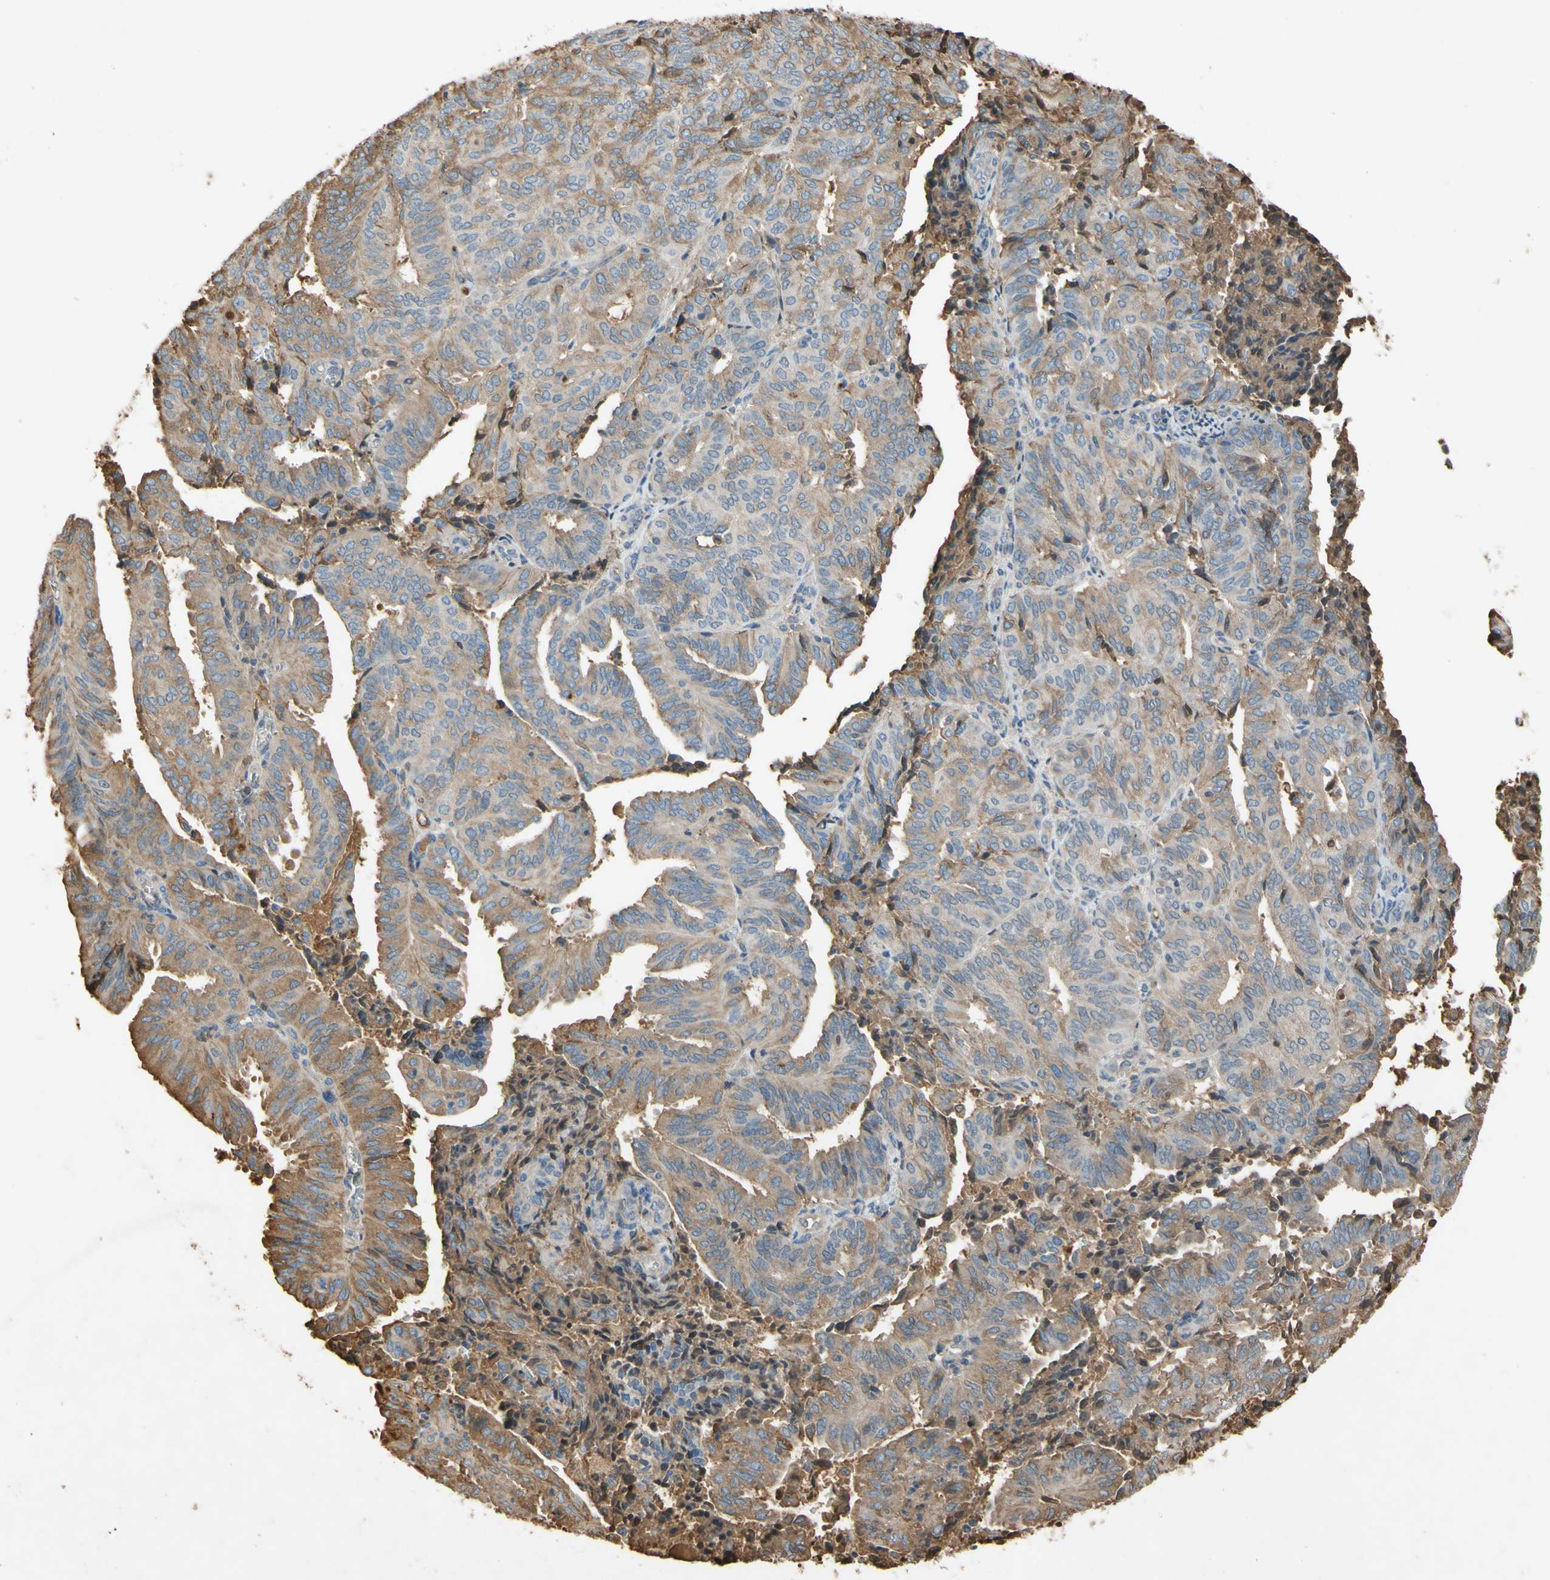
{"staining": {"intensity": "weak", "quantity": ">75%", "location": "cytoplasmic/membranous"}, "tissue": "endometrial cancer", "cell_type": "Tumor cells", "image_type": "cancer", "snomed": [{"axis": "morphology", "description": "Adenocarcinoma, NOS"}, {"axis": "topography", "description": "Uterus"}], "caption": "There is low levels of weak cytoplasmic/membranous staining in tumor cells of endometrial cancer, as demonstrated by immunohistochemical staining (brown color).", "gene": "TIMP2", "patient": {"sex": "female", "age": 60}}